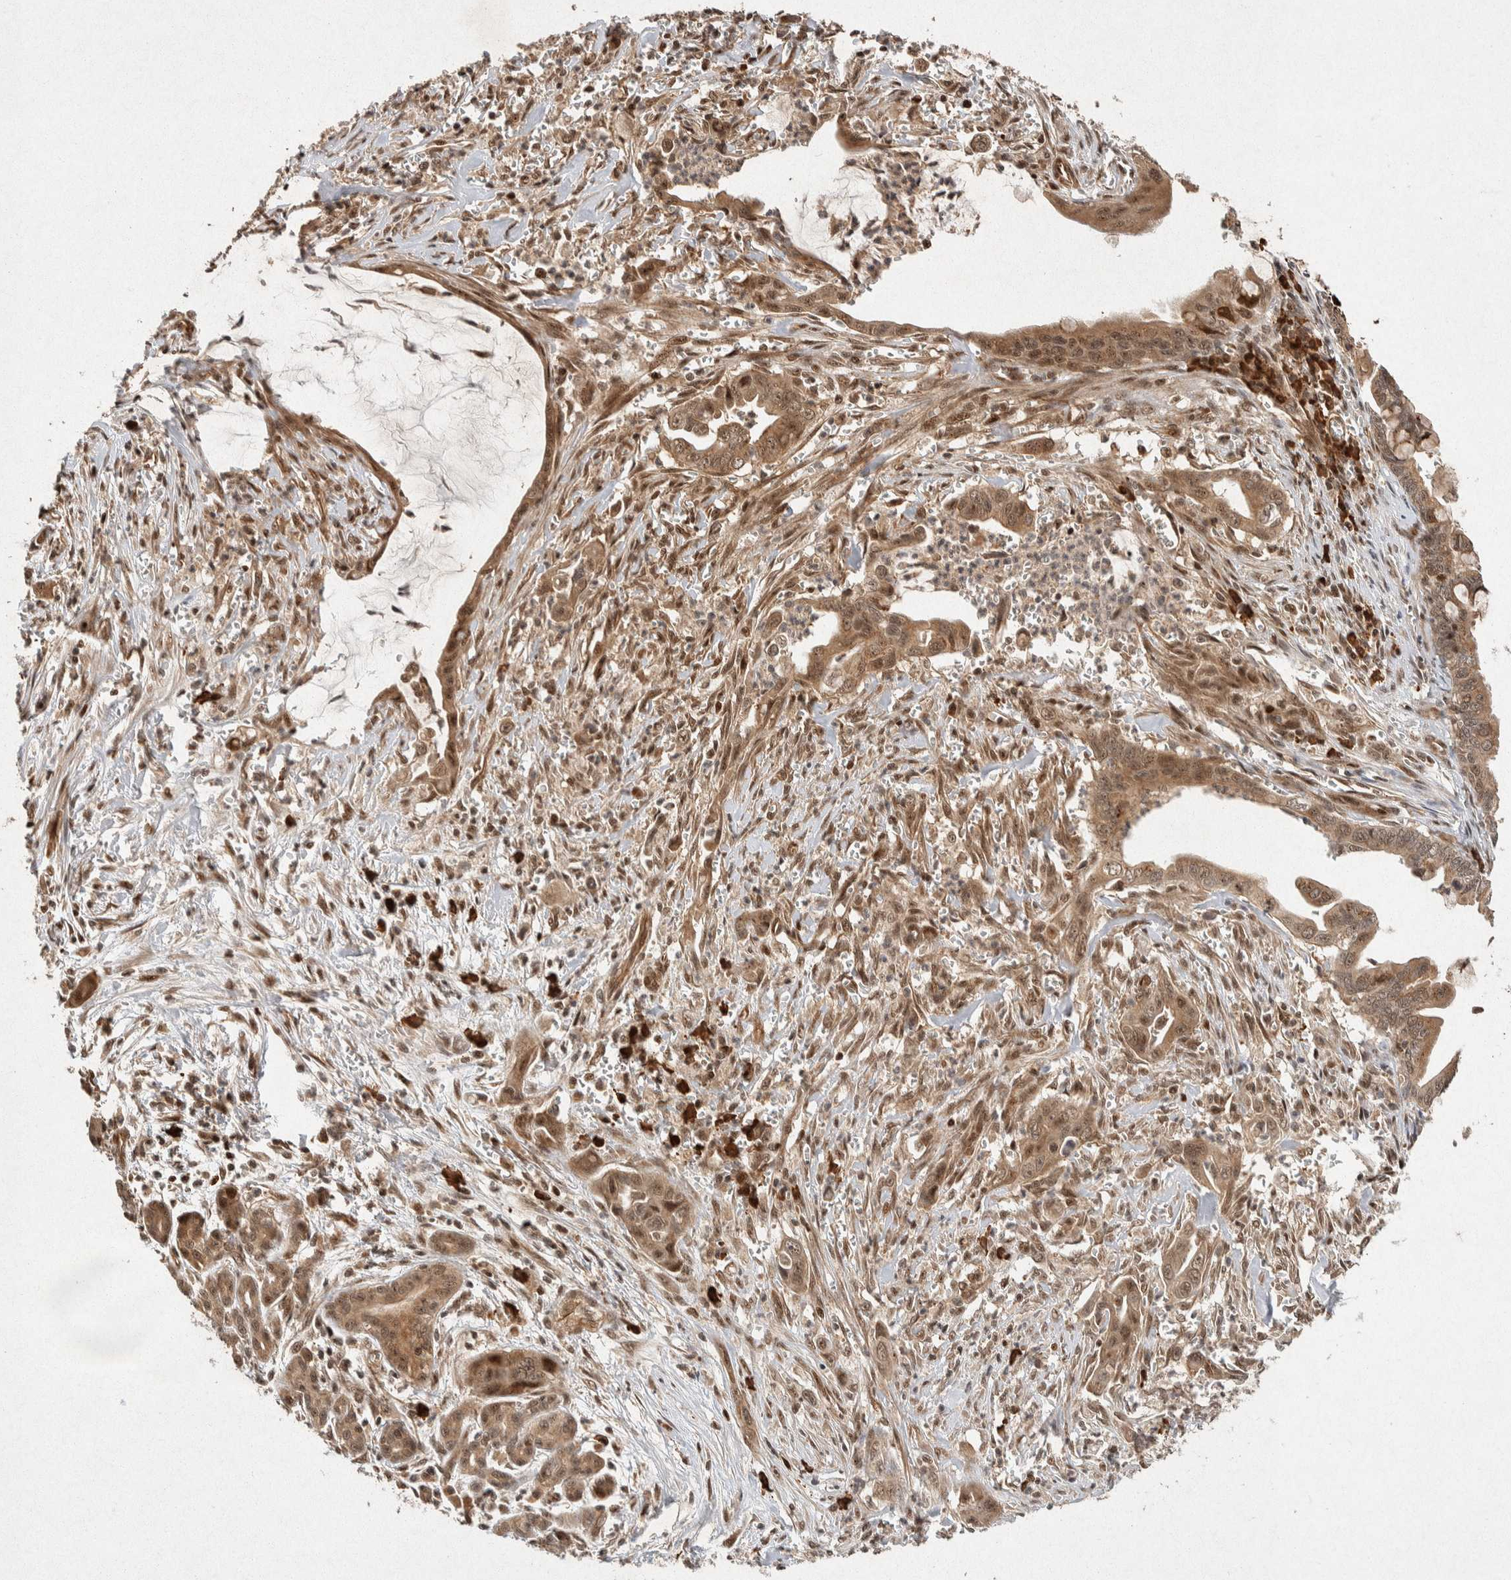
{"staining": {"intensity": "moderate", "quantity": ">75%", "location": "cytoplasmic/membranous,nuclear"}, "tissue": "pancreatic cancer", "cell_type": "Tumor cells", "image_type": "cancer", "snomed": [{"axis": "morphology", "description": "Adenocarcinoma, NOS"}, {"axis": "topography", "description": "Pancreas"}], "caption": "IHC (DAB (3,3'-diaminobenzidine)) staining of human pancreatic cancer (adenocarcinoma) exhibits moderate cytoplasmic/membranous and nuclear protein positivity in approximately >75% of tumor cells.", "gene": "TOR1B", "patient": {"sex": "male", "age": 59}}